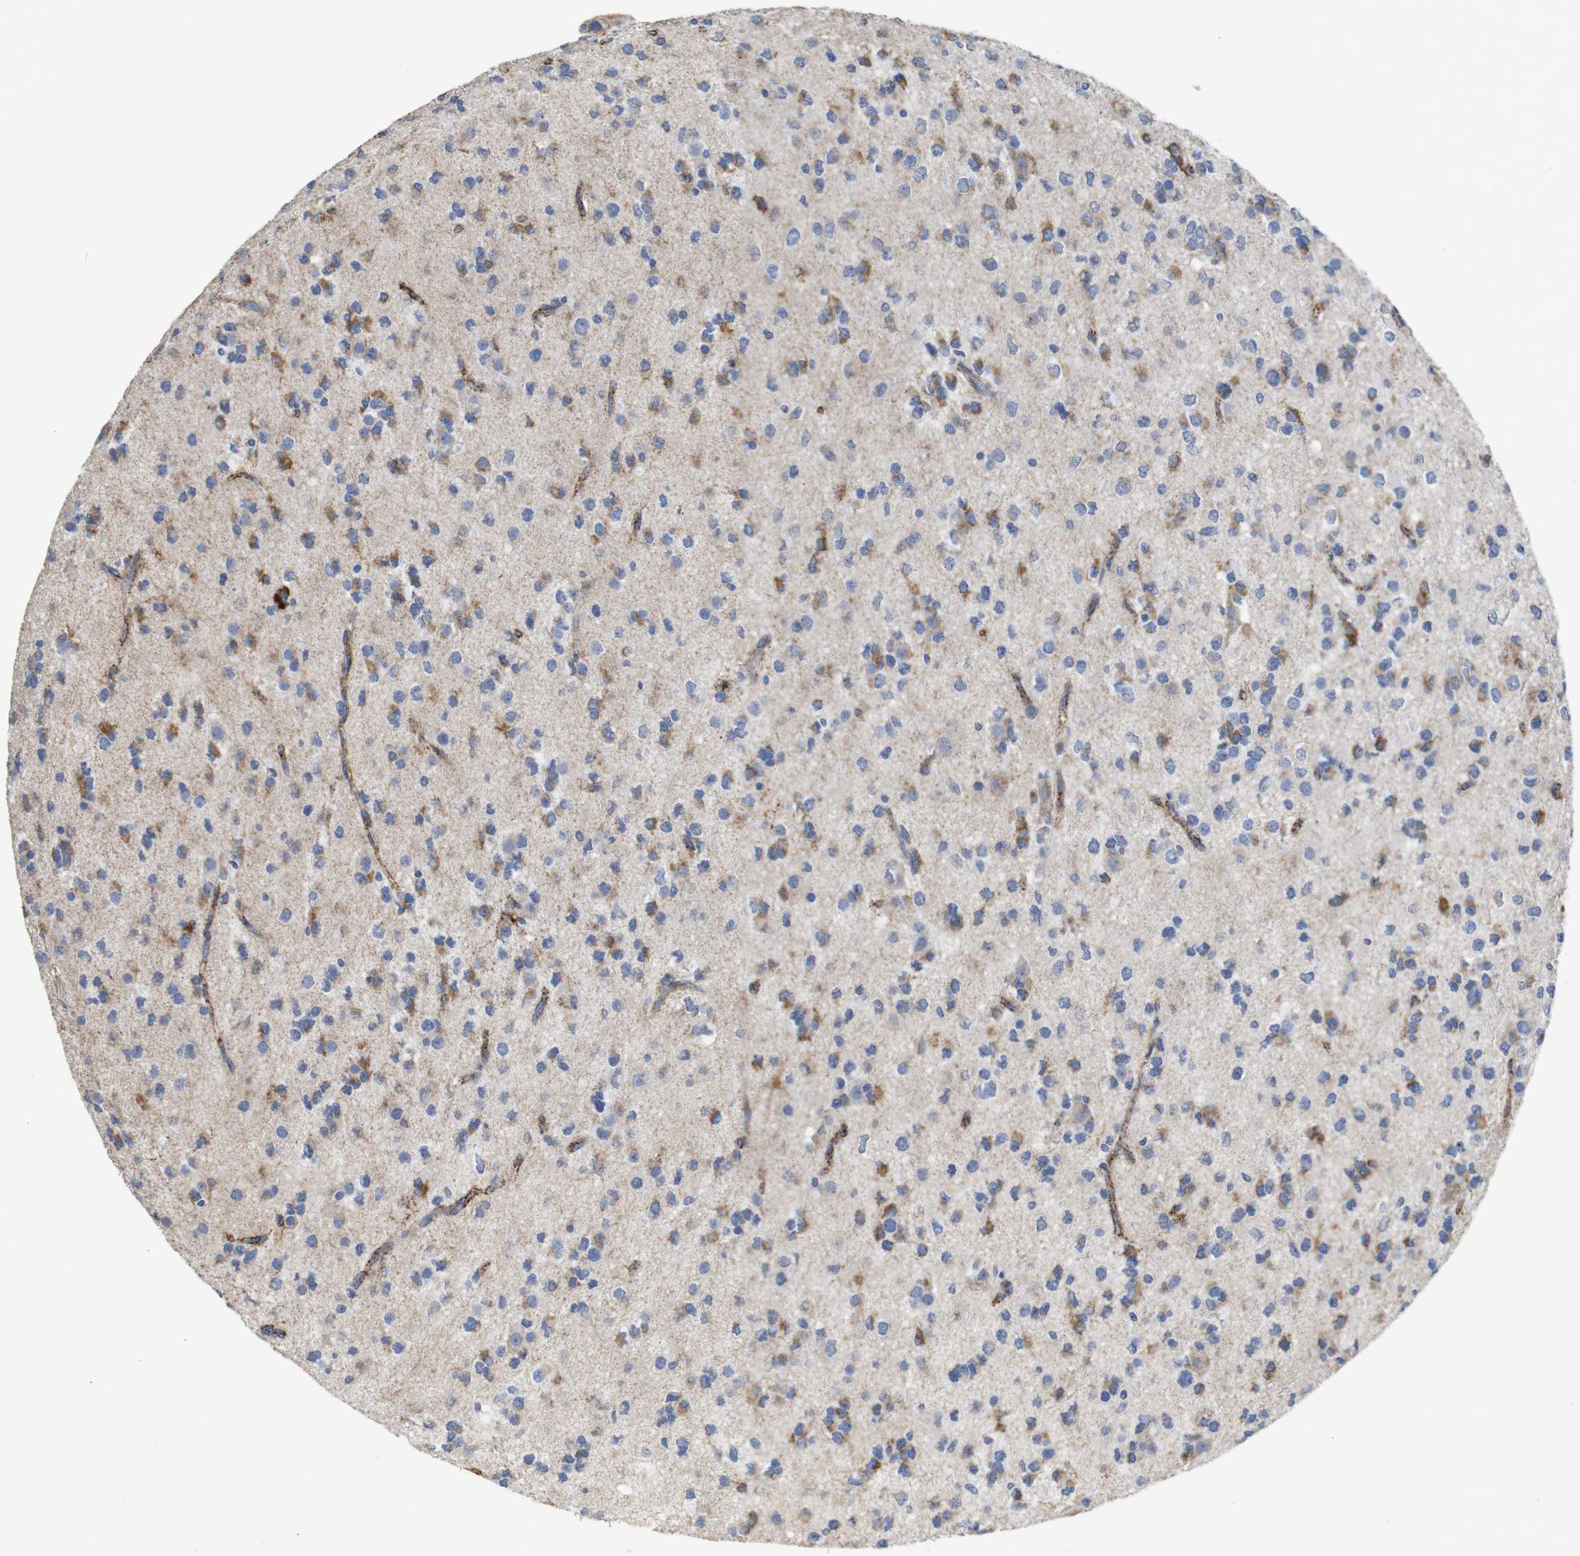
{"staining": {"intensity": "moderate", "quantity": ">75%", "location": "cytoplasmic/membranous"}, "tissue": "glioma", "cell_type": "Tumor cells", "image_type": "cancer", "snomed": [{"axis": "morphology", "description": "Glioma, malignant, Low grade"}, {"axis": "topography", "description": "Brain"}], "caption": "High-magnification brightfield microscopy of malignant glioma (low-grade) stained with DAB (brown) and counterstained with hematoxylin (blue). tumor cells exhibit moderate cytoplasmic/membranous staining is seen in about>75% of cells. (IHC, brightfield microscopy, high magnification).", "gene": "MAOA", "patient": {"sex": "male", "age": 42}}